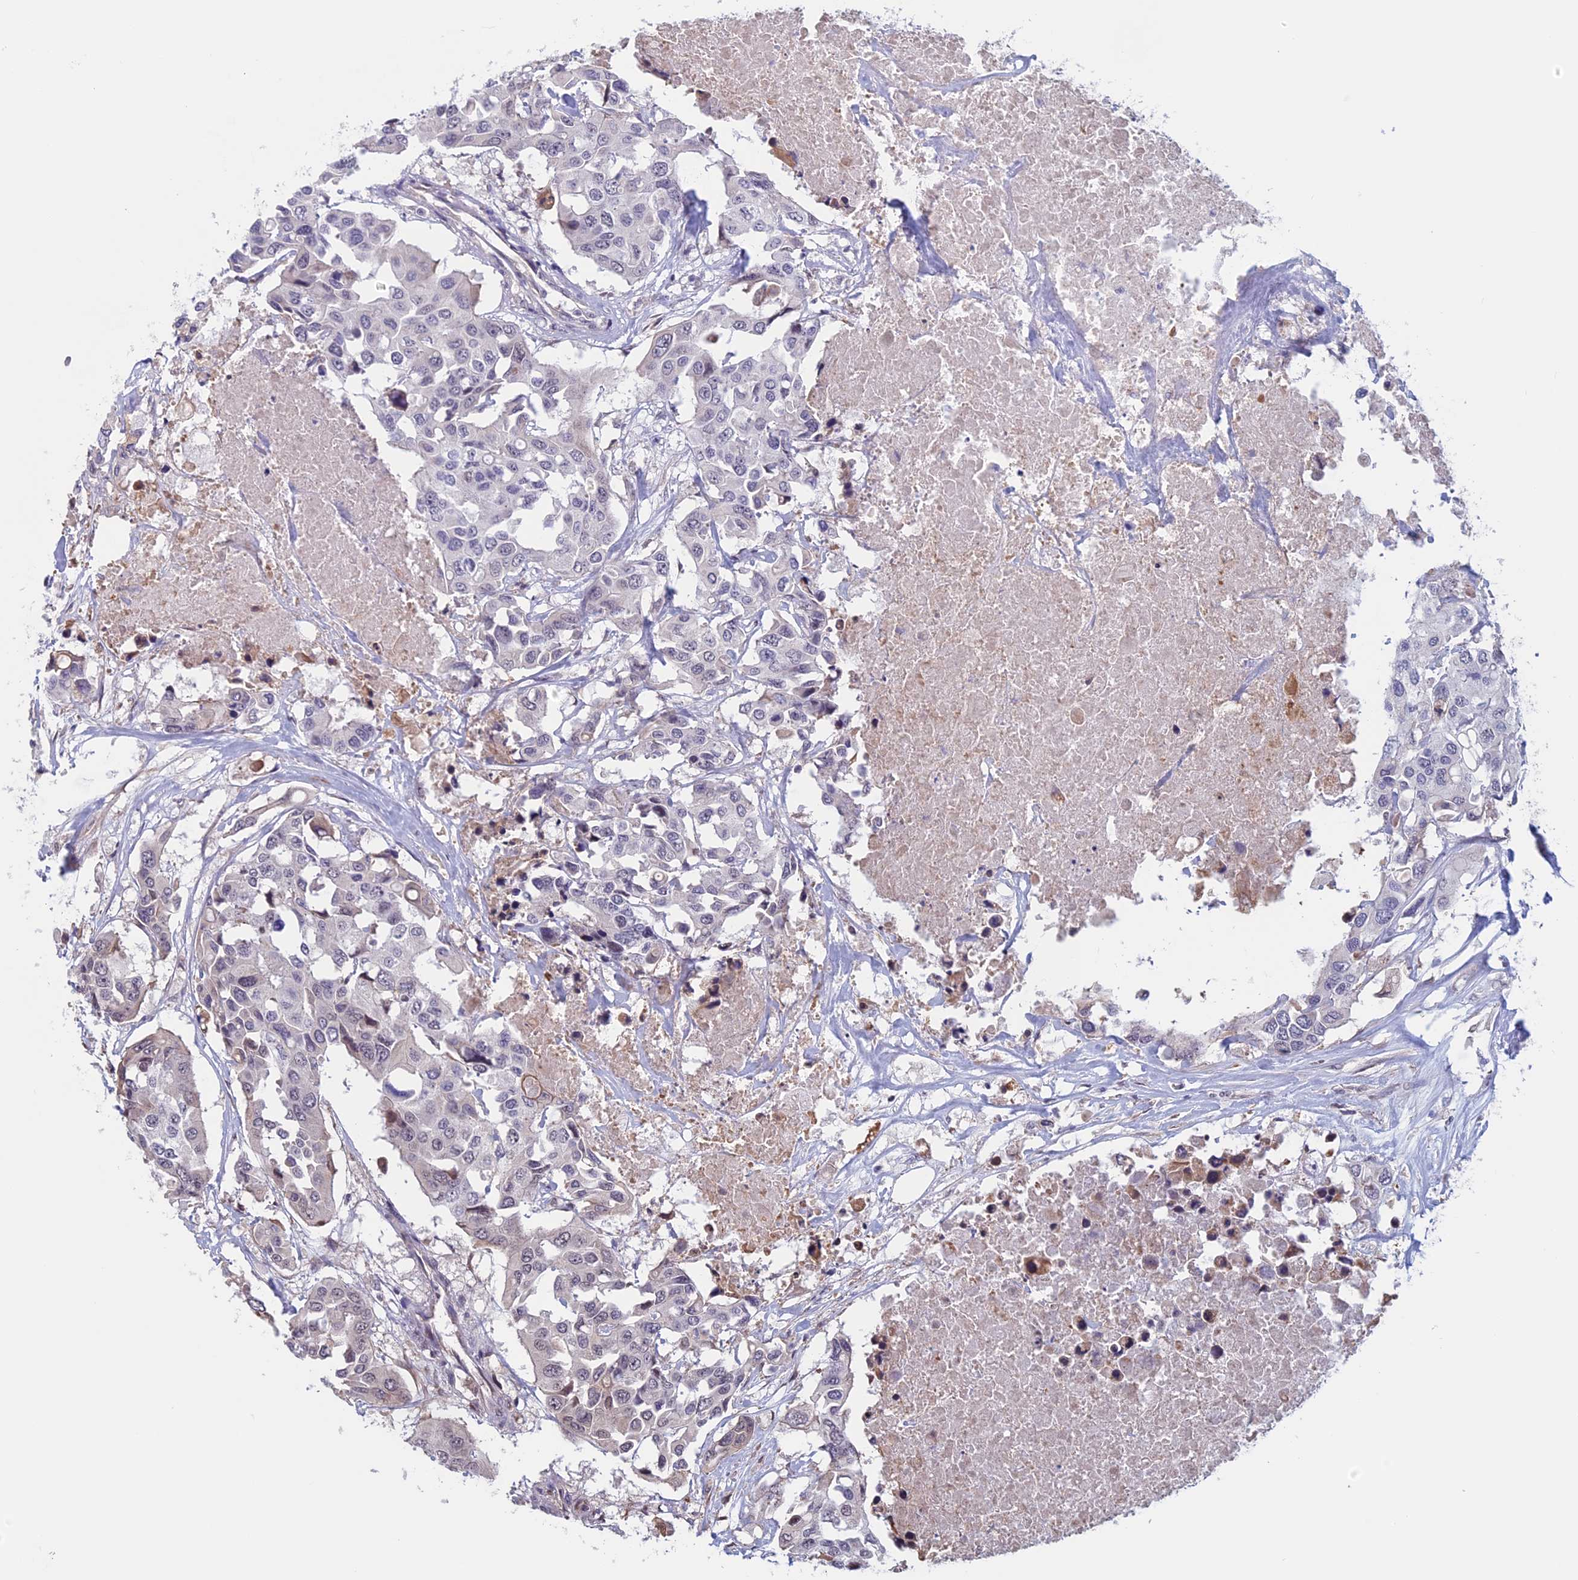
{"staining": {"intensity": "negative", "quantity": "none", "location": "none"}, "tissue": "colorectal cancer", "cell_type": "Tumor cells", "image_type": "cancer", "snomed": [{"axis": "morphology", "description": "Adenocarcinoma, NOS"}, {"axis": "topography", "description": "Colon"}], "caption": "This is an IHC image of colorectal adenocarcinoma. There is no positivity in tumor cells.", "gene": "SLC1A6", "patient": {"sex": "male", "age": 77}}